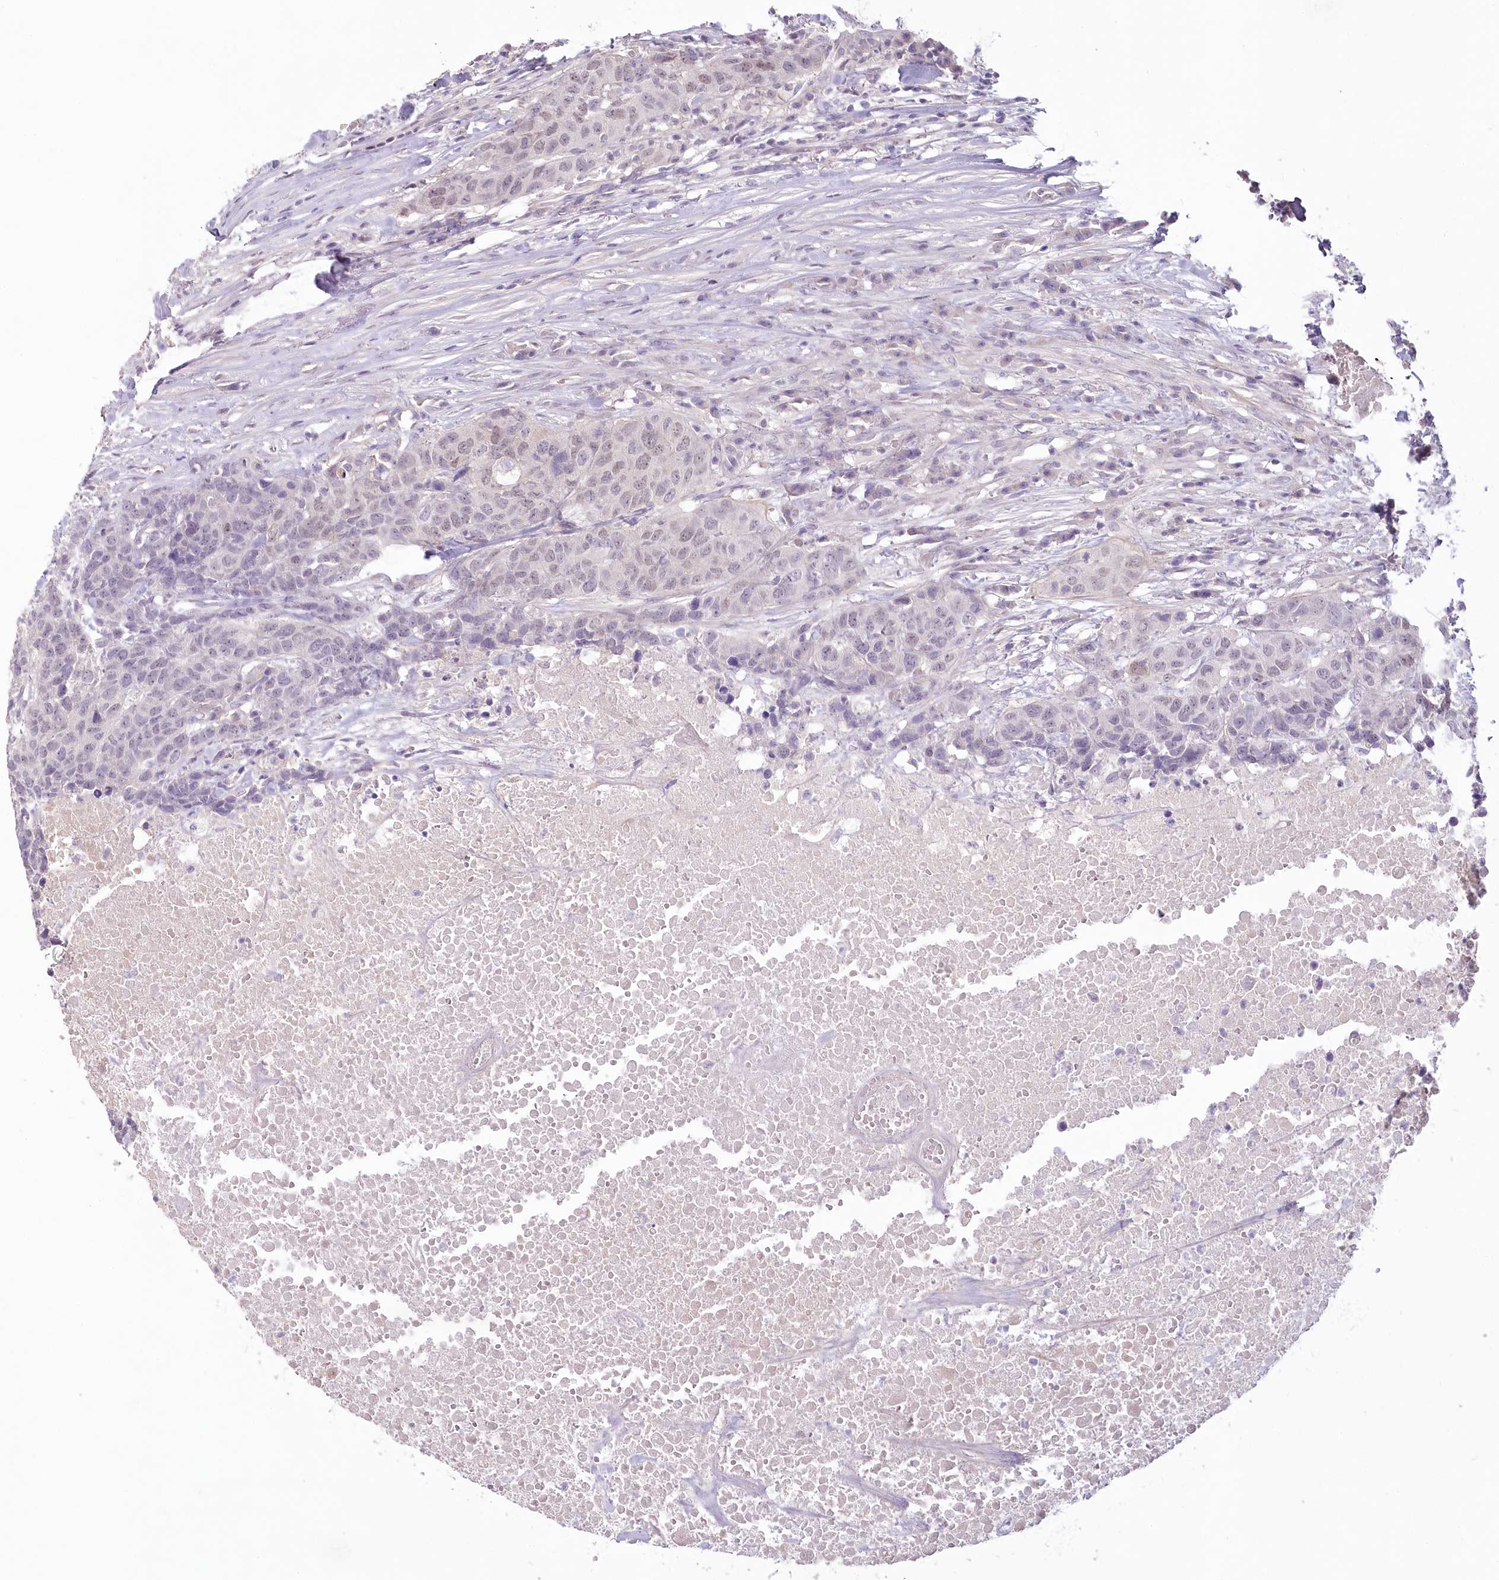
{"staining": {"intensity": "weak", "quantity": "<25%", "location": "nuclear"}, "tissue": "head and neck cancer", "cell_type": "Tumor cells", "image_type": "cancer", "snomed": [{"axis": "morphology", "description": "Squamous cell carcinoma, NOS"}, {"axis": "topography", "description": "Head-Neck"}], "caption": "Head and neck squamous cell carcinoma was stained to show a protein in brown. There is no significant positivity in tumor cells. (Brightfield microscopy of DAB immunohistochemistry (IHC) at high magnification).", "gene": "USP11", "patient": {"sex": "male", "age": 66}}